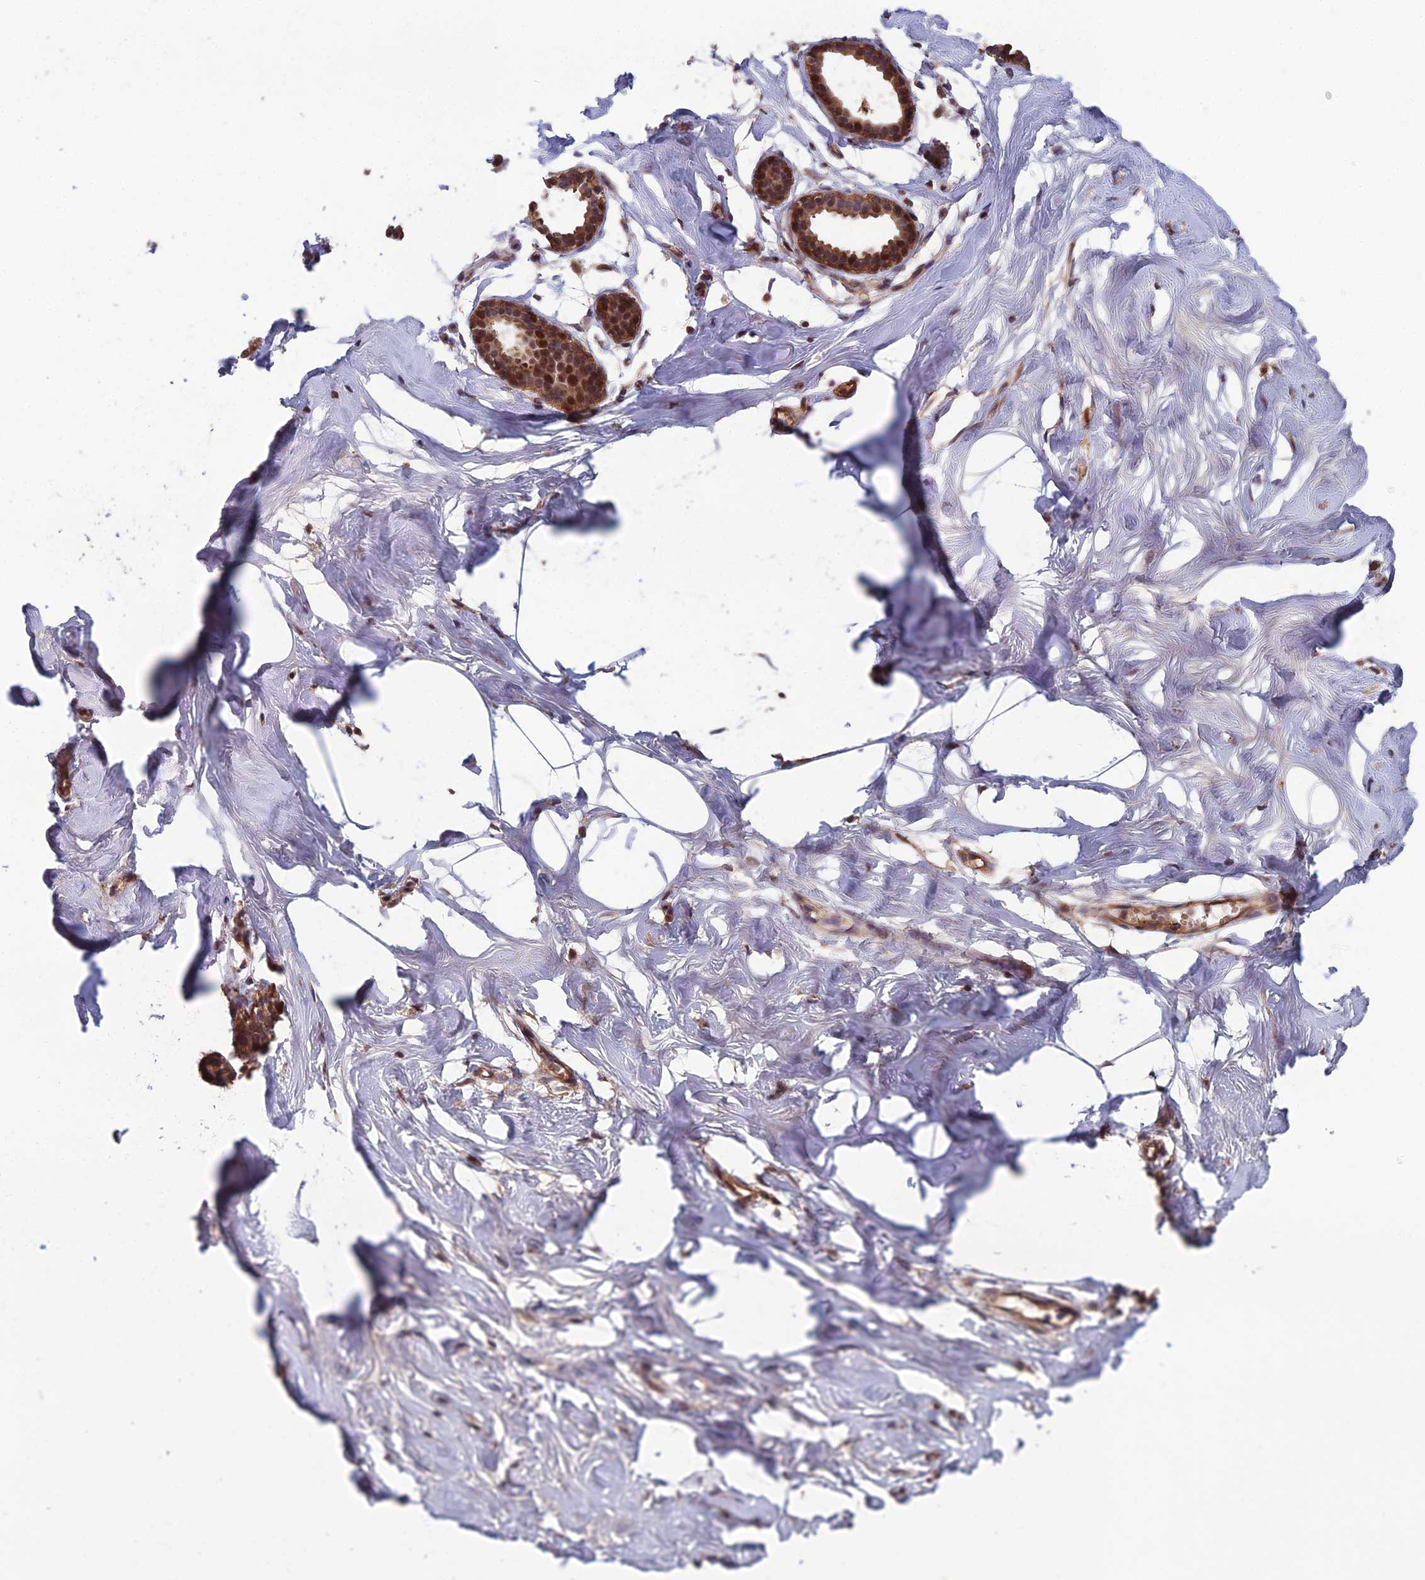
{"staining": {"intensity": "negative", "quantity": "none", "location": "none"}, "tissue": "breast", "cell_type": "Adipocytes", "image_type": "normal", "snomed": [{"axis": "morphology", "description": "Normal tissue, NOS"}, {"axis": "morphology", "description": "Adenoma, NOS"}, {"axis": "topography", "description": "Breast"}], "caption": "Immunohistochemistry (IHC) photomicrograph of benign human breast stained for a protein (brown), which shows no expression in adipocytes. (Brightfield microscopy of DAB (3,3'-diaminobenzidine) immunohistochemistry (IHC) at high magnification).", "gene": "CCDC183", "patient": {"sex": "female", "age": 23}}